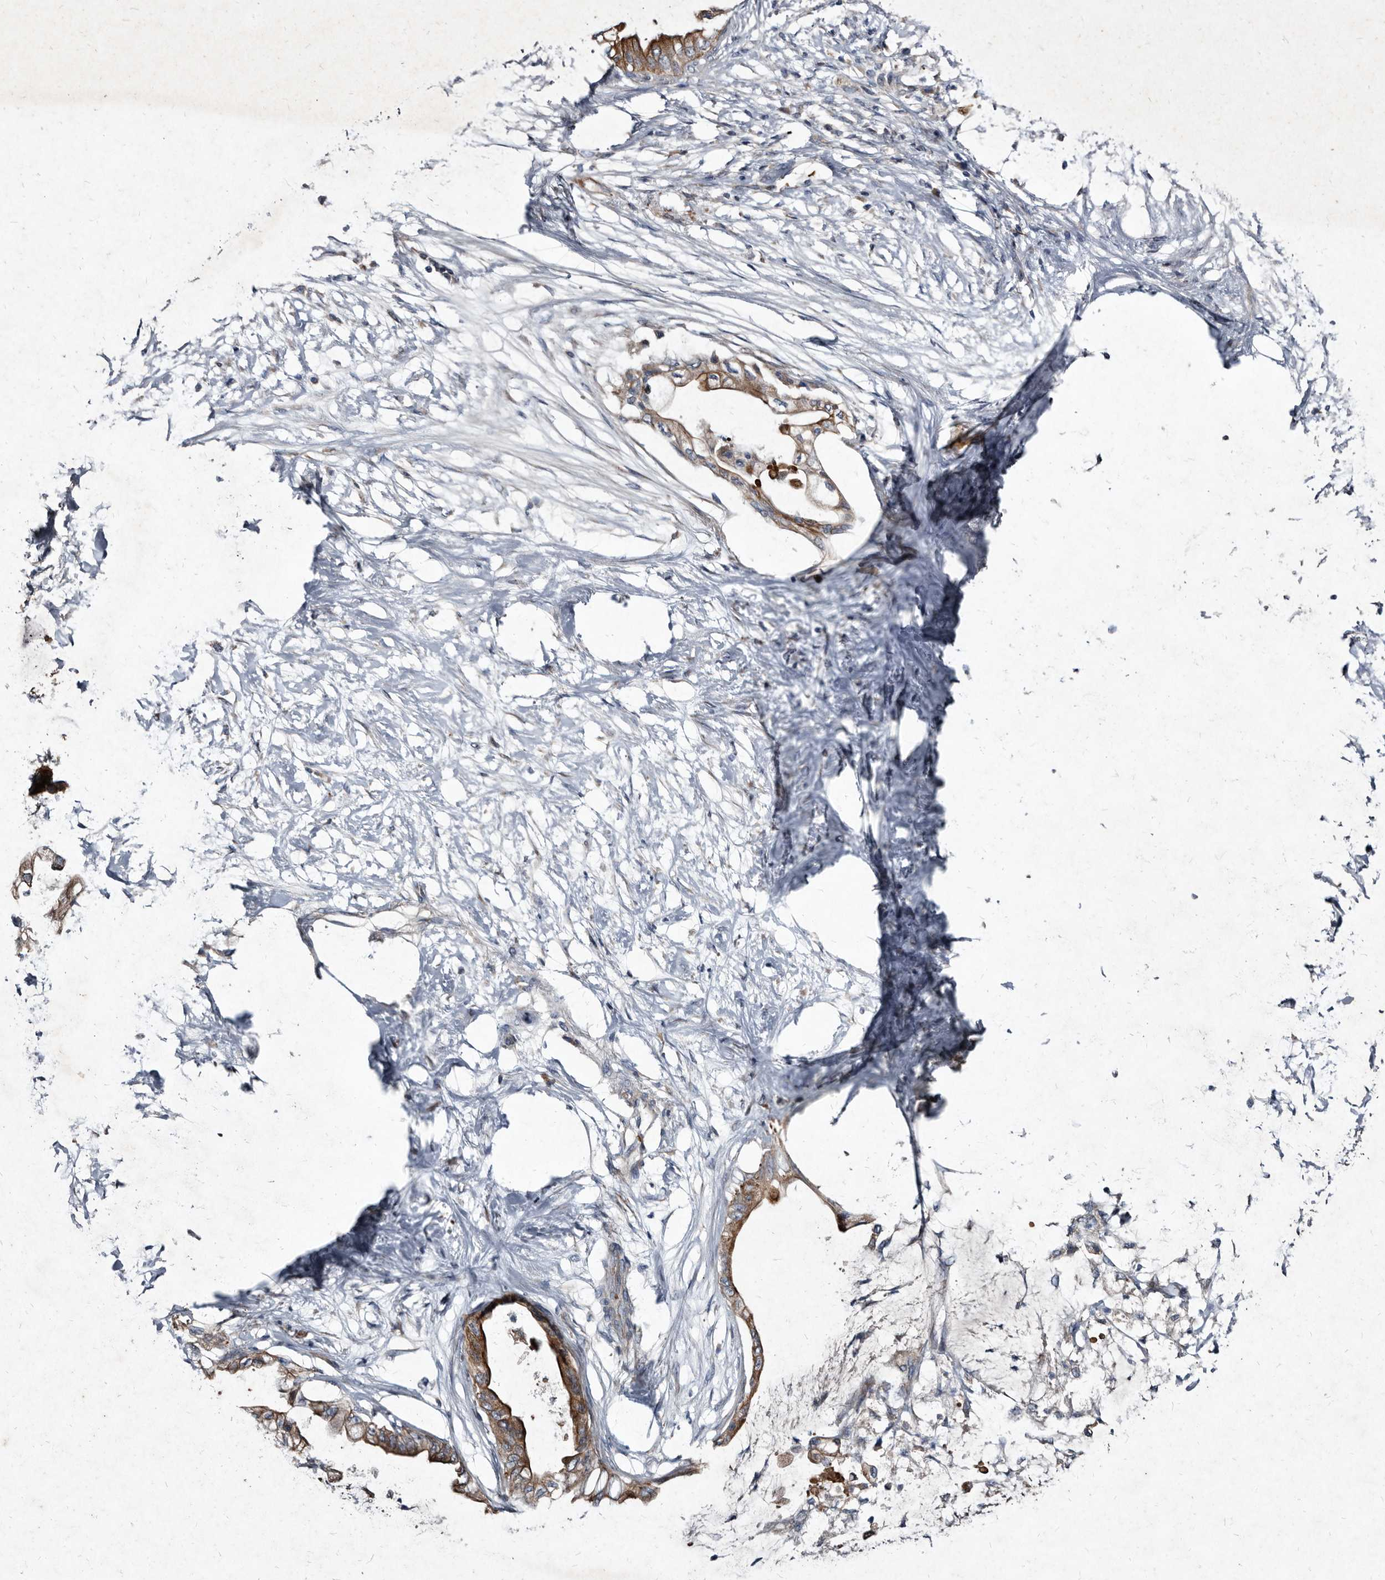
{"staining": {"intensity": "moderate", "quantity": ">75%", "location": "cytoplasmic/membranous"}, "tissue": "pancreatic cancer", "cell_type": "Tumor cells", "image_type": "cancer", "snomed": [{"axis": "morphology", "description": "Normal tissue, NOS"}, {"axis": "morphology", "description": "Adenocarcinoma, NOS"}, {"axis": "topography", "description": "Pancreas"}, {"axis": "topography", "description": "Duodenum"}], "caption": "Immunohistochemistry (IHC) micrograph of human pancreatic cancer (adenocarcinoma) stained for a protein (brown), which displays medium levels of moderate cytoplasmic/membranous staining in approximately >75% of tumor cells.", "gene": "YPEL3", "patient": {"sex": "female", "age": 60}}